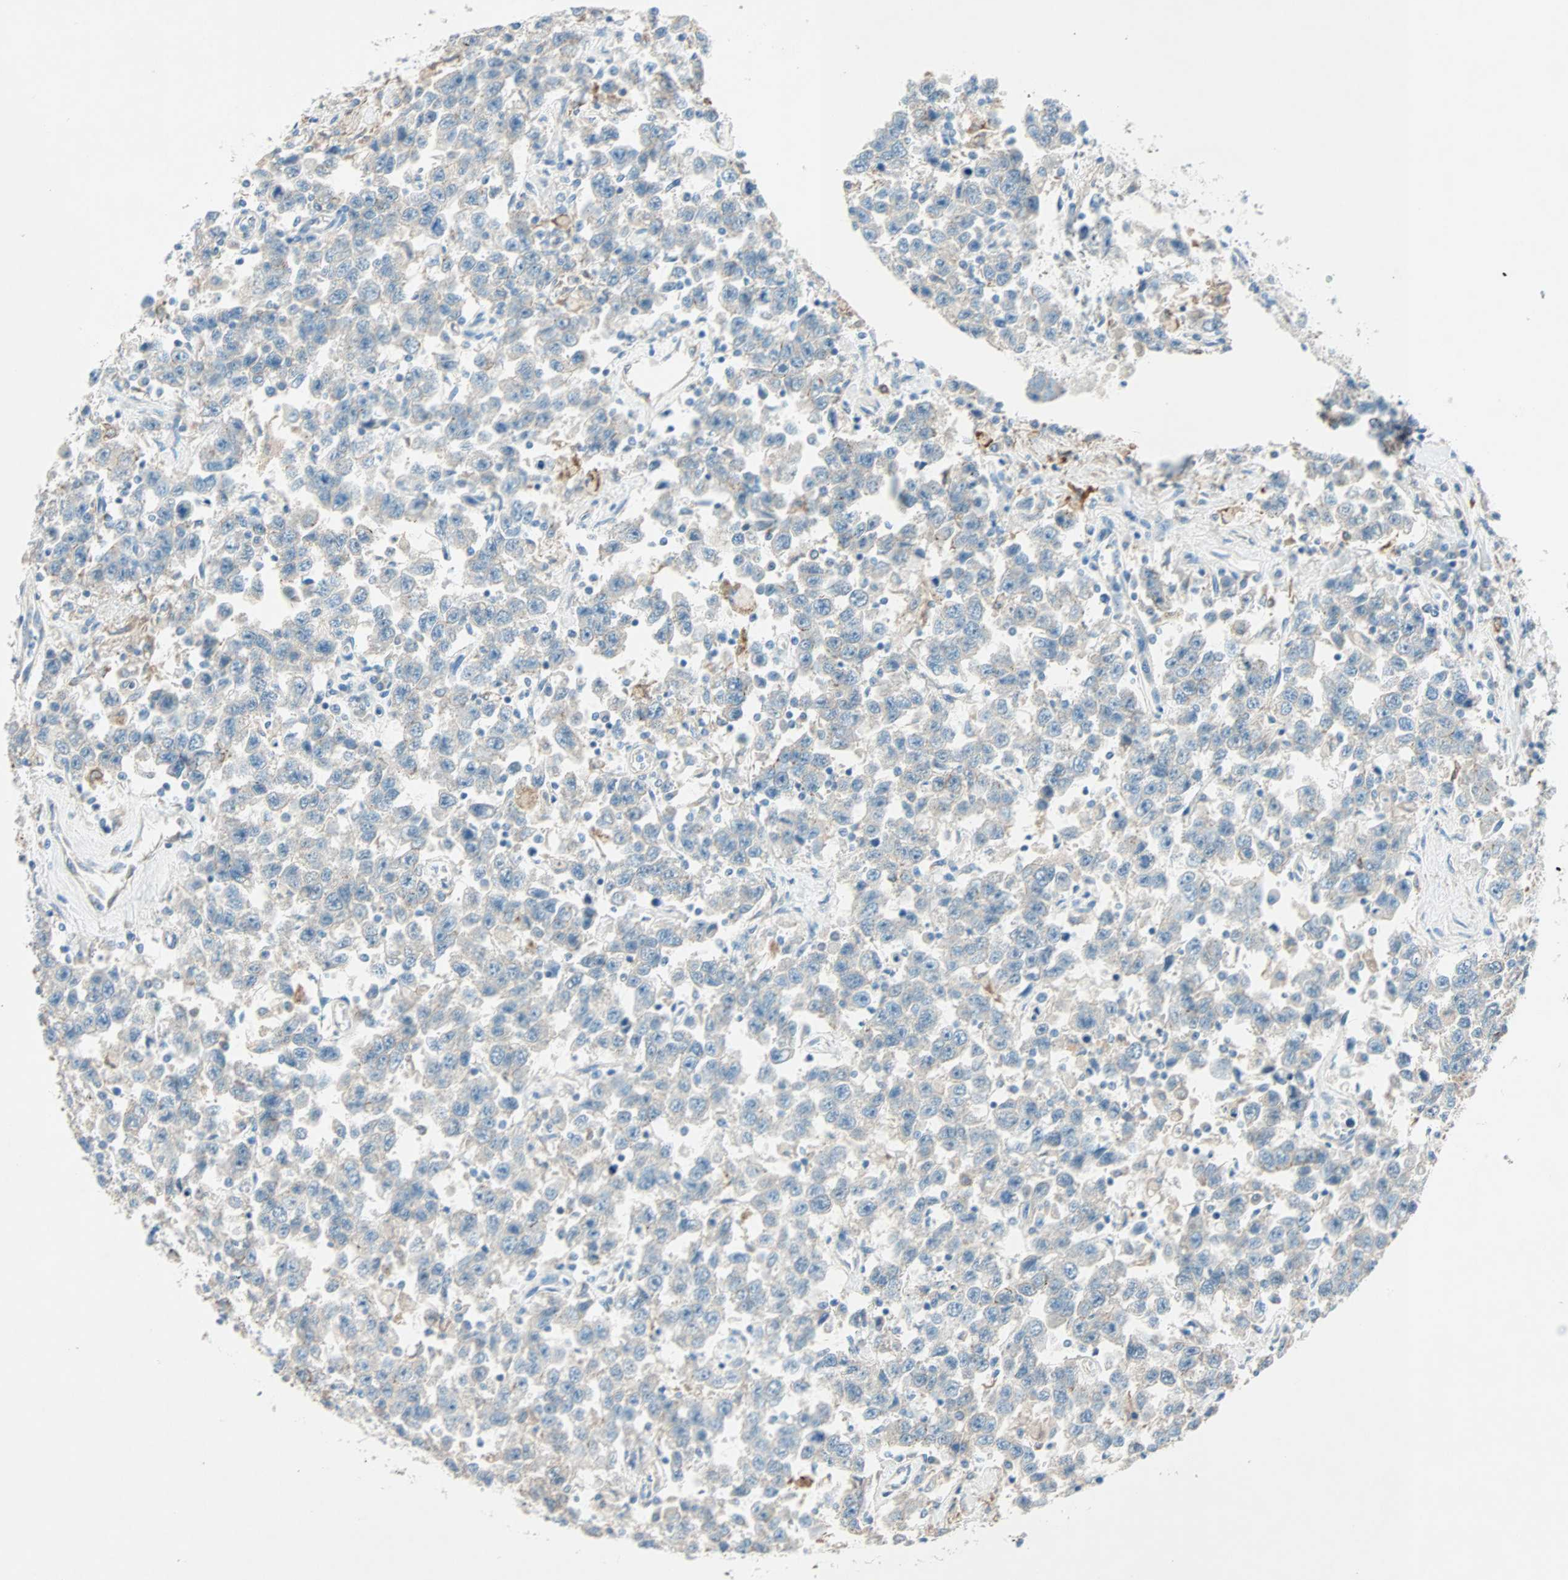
{"staining": {"intensity": "weak", "quantity": ">75%", "location": "cytoplasmic/membranous"}, "tissue": "testis cancer", "cell_type": "Tumor cells", "image_type": "cancer", "snomed": [{"axis": "morphology", "description": "Seminoma, NOS"}, {"axis": "topography", "description": "Testis"}], "caption": "The immunohistochemical stain labels weak cytoplasmic/membranous positivity in tumor cells of seminoma (testis) tissue. Using DAB (brown) and hematoxylin (blue) stains, captured at high magnification using brightfield microscopy.", "gene": "LY6G6F", "patient": {"sex": "male", "age": 41}}